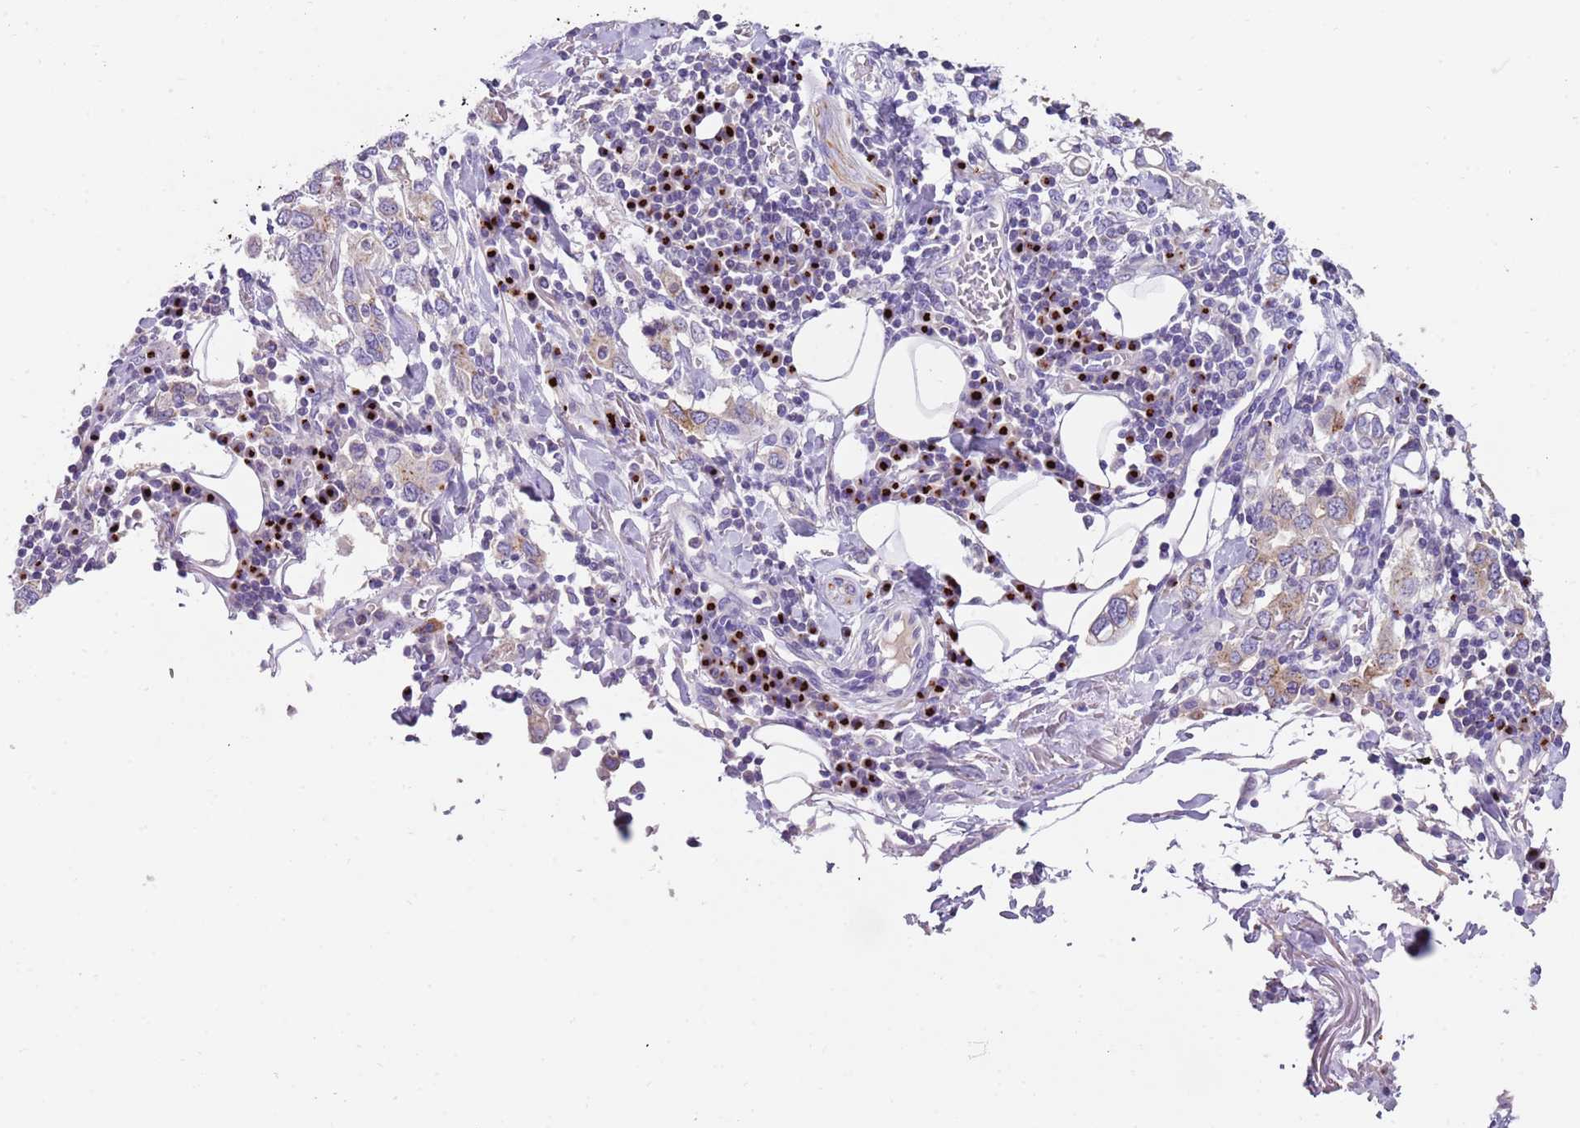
{"staining": {"intensity": "weak", "quantity": "25%-75%", "location": "cytoplasmic/membranous"}, "tissue": "stomach cancer", "cell_type": "Tumor cells", "image_type": "cancer", "snomed": [{"axis": "morphology", "description": "Adenocarcinoma, NOS"}, {"axis": "topography", "description": "Stomach, upper"}, {"axis": "topography", "description": "Stomach"}], "caption": "High-magnification brightfield microscopy of adenocarcinoma (stomach) stained with DAB (brown) and counterstained with hematoxylin (blue). tumor cells exhibit weak cytoplasmic/membranous staining is present in approximately25%-75% of cells.", "gene": "C2CD3", "patient": {"sex": "male", "age": 62}}